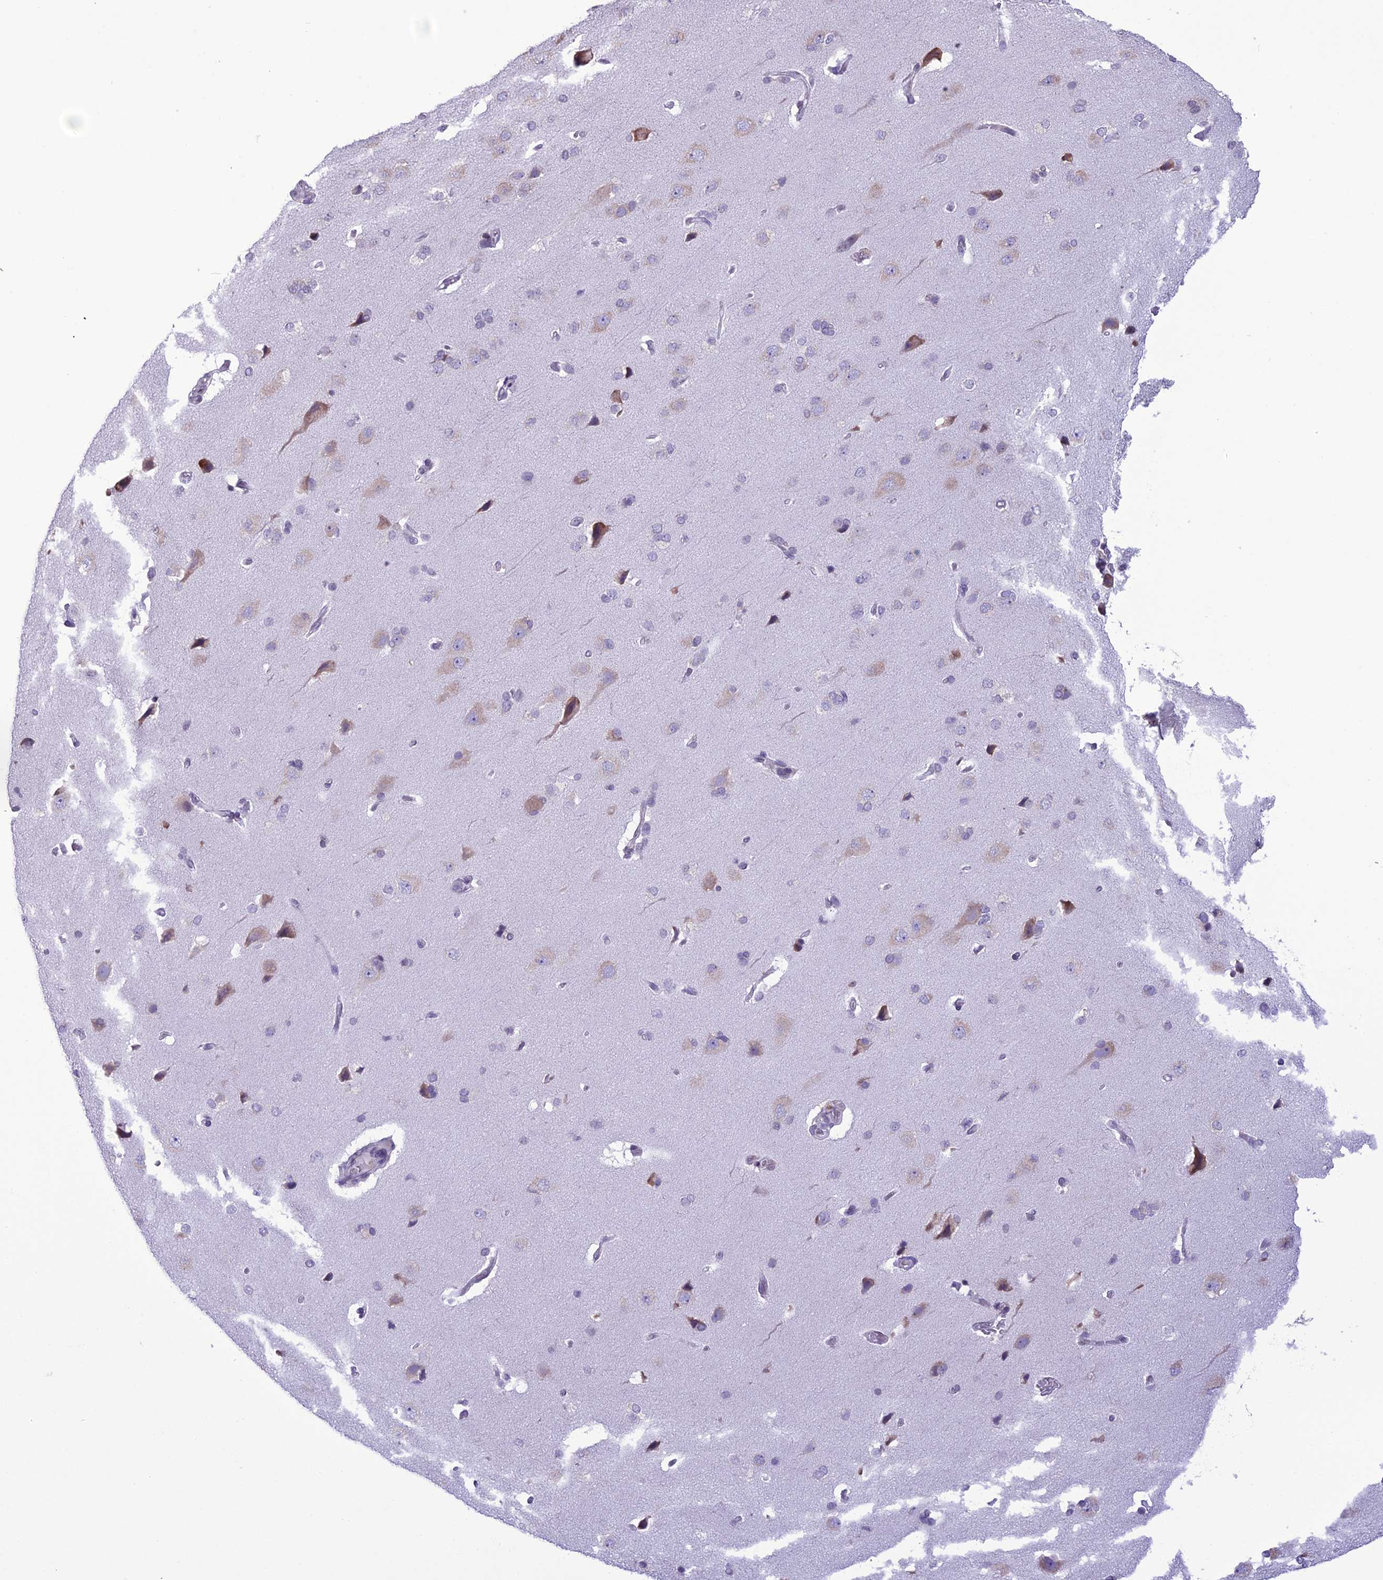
{"staining": {"intensity": "negative", "quantity": "none", "location": "none"}, "tissue": "cerebral cortex", "cell_type": "Endothelial cells", "image_type": "normal", "snomed": [{"axis": "morphology", "description": "Normal tissue, NOS"}, {"axis": "topography", "description": "Cerebral cortex"}], "caption": "Endothelial cells show no significant positivity in benign cerebral cortex. (DAB IHC visualized using brightfield microscopy, high magnification).", "gene": "RPS26", "patient": {"sex": "male", "age": 62}}